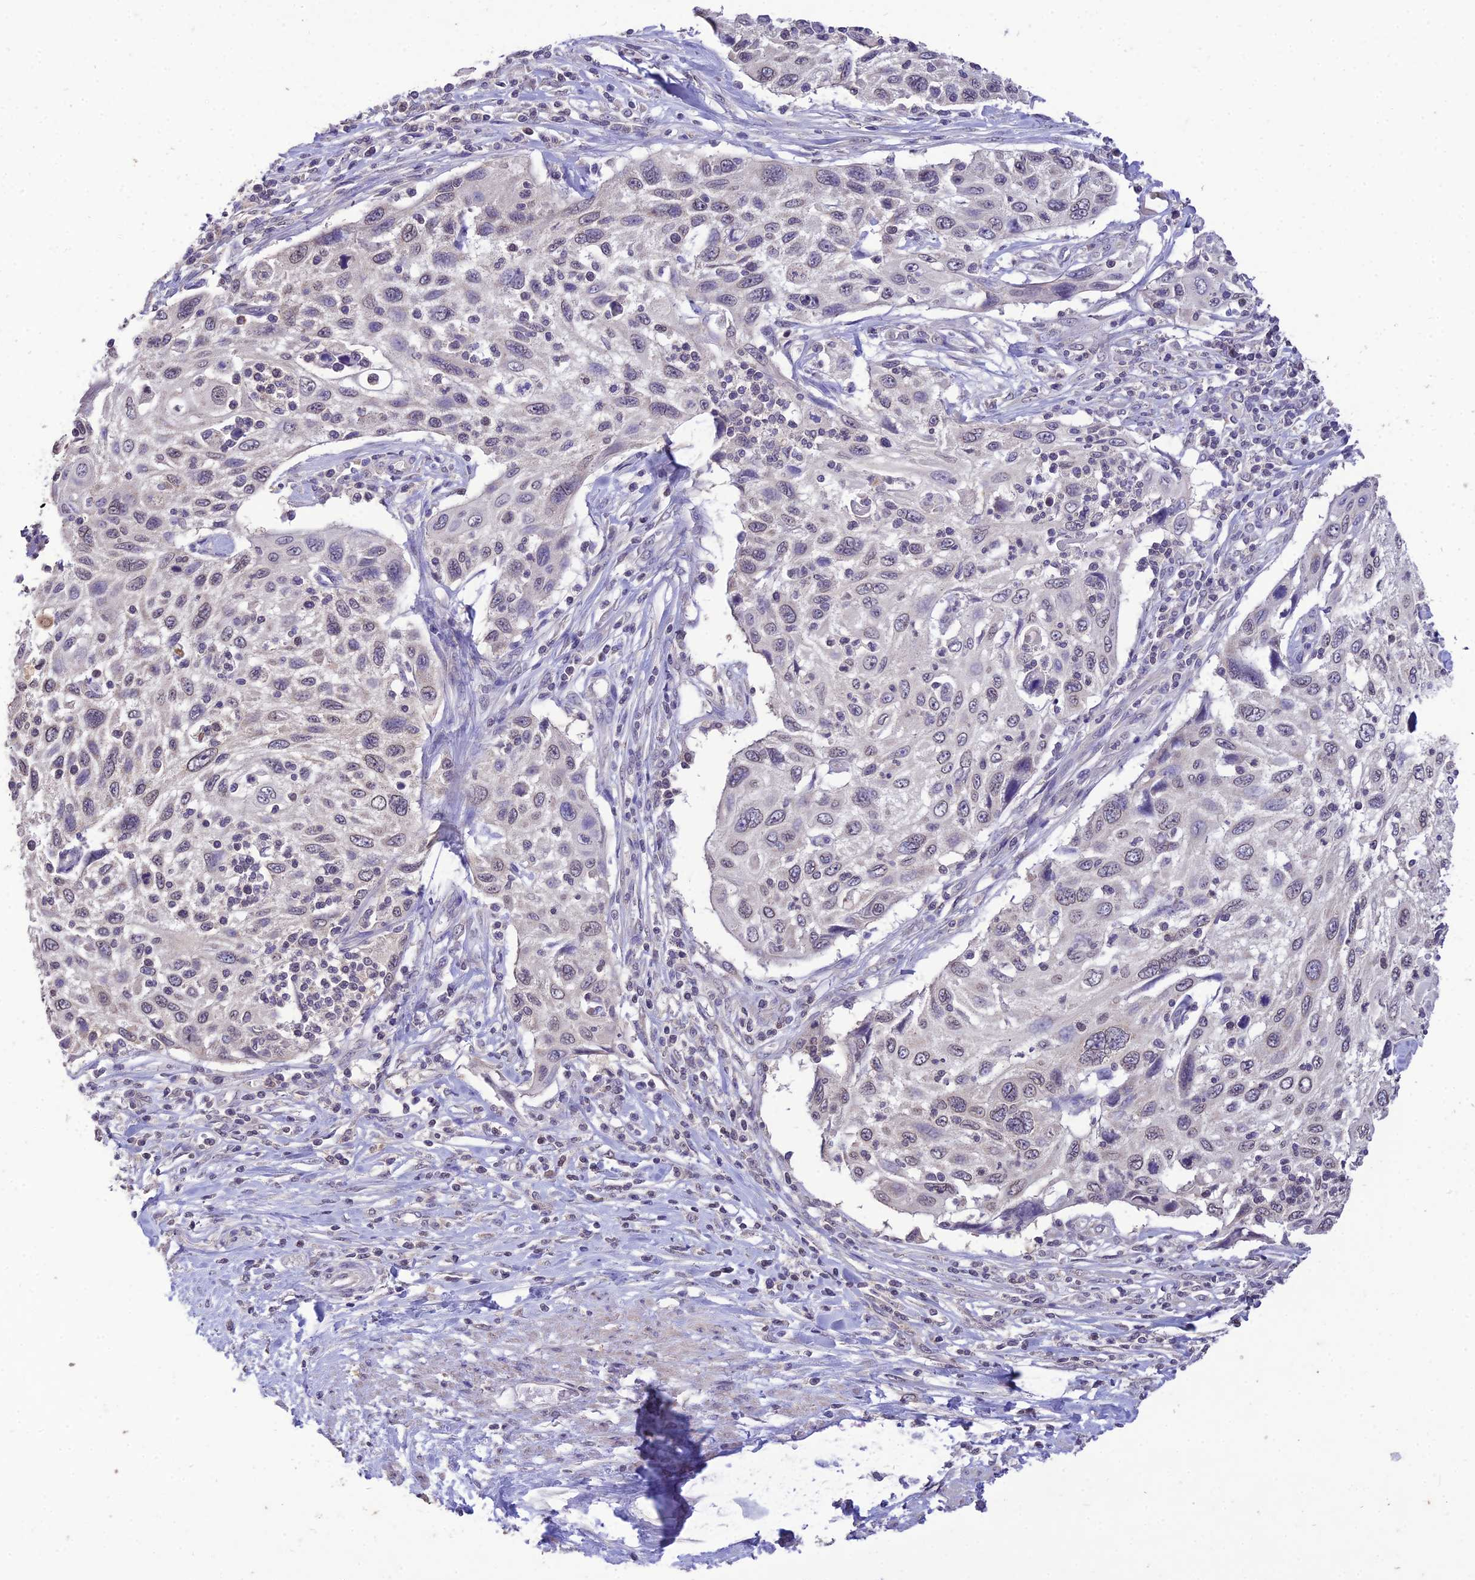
{"staining": {"intensity": "negative", "quantity": "none", "location": "none"}, "tissue": "cervical cancer", "cell_type": "Tumor cells", "image_type": "cancer", "snomed": [{"axis": "morphology", "description": "Squamous cell carcinoma, NOS"}, {"axis": "topography", "description": "Cervix"}], "caption": "Immunohistochemistry (IHC) of human cervical squamous cell carcinoma shows no expression in tumor cells. (DAB (3,3'-diaminobenzidine) immunohistochemistry (IHC) with hematoxylin counter stain).", "gene": "PGK1", "patient": {"sex": "female", "age": 70}}